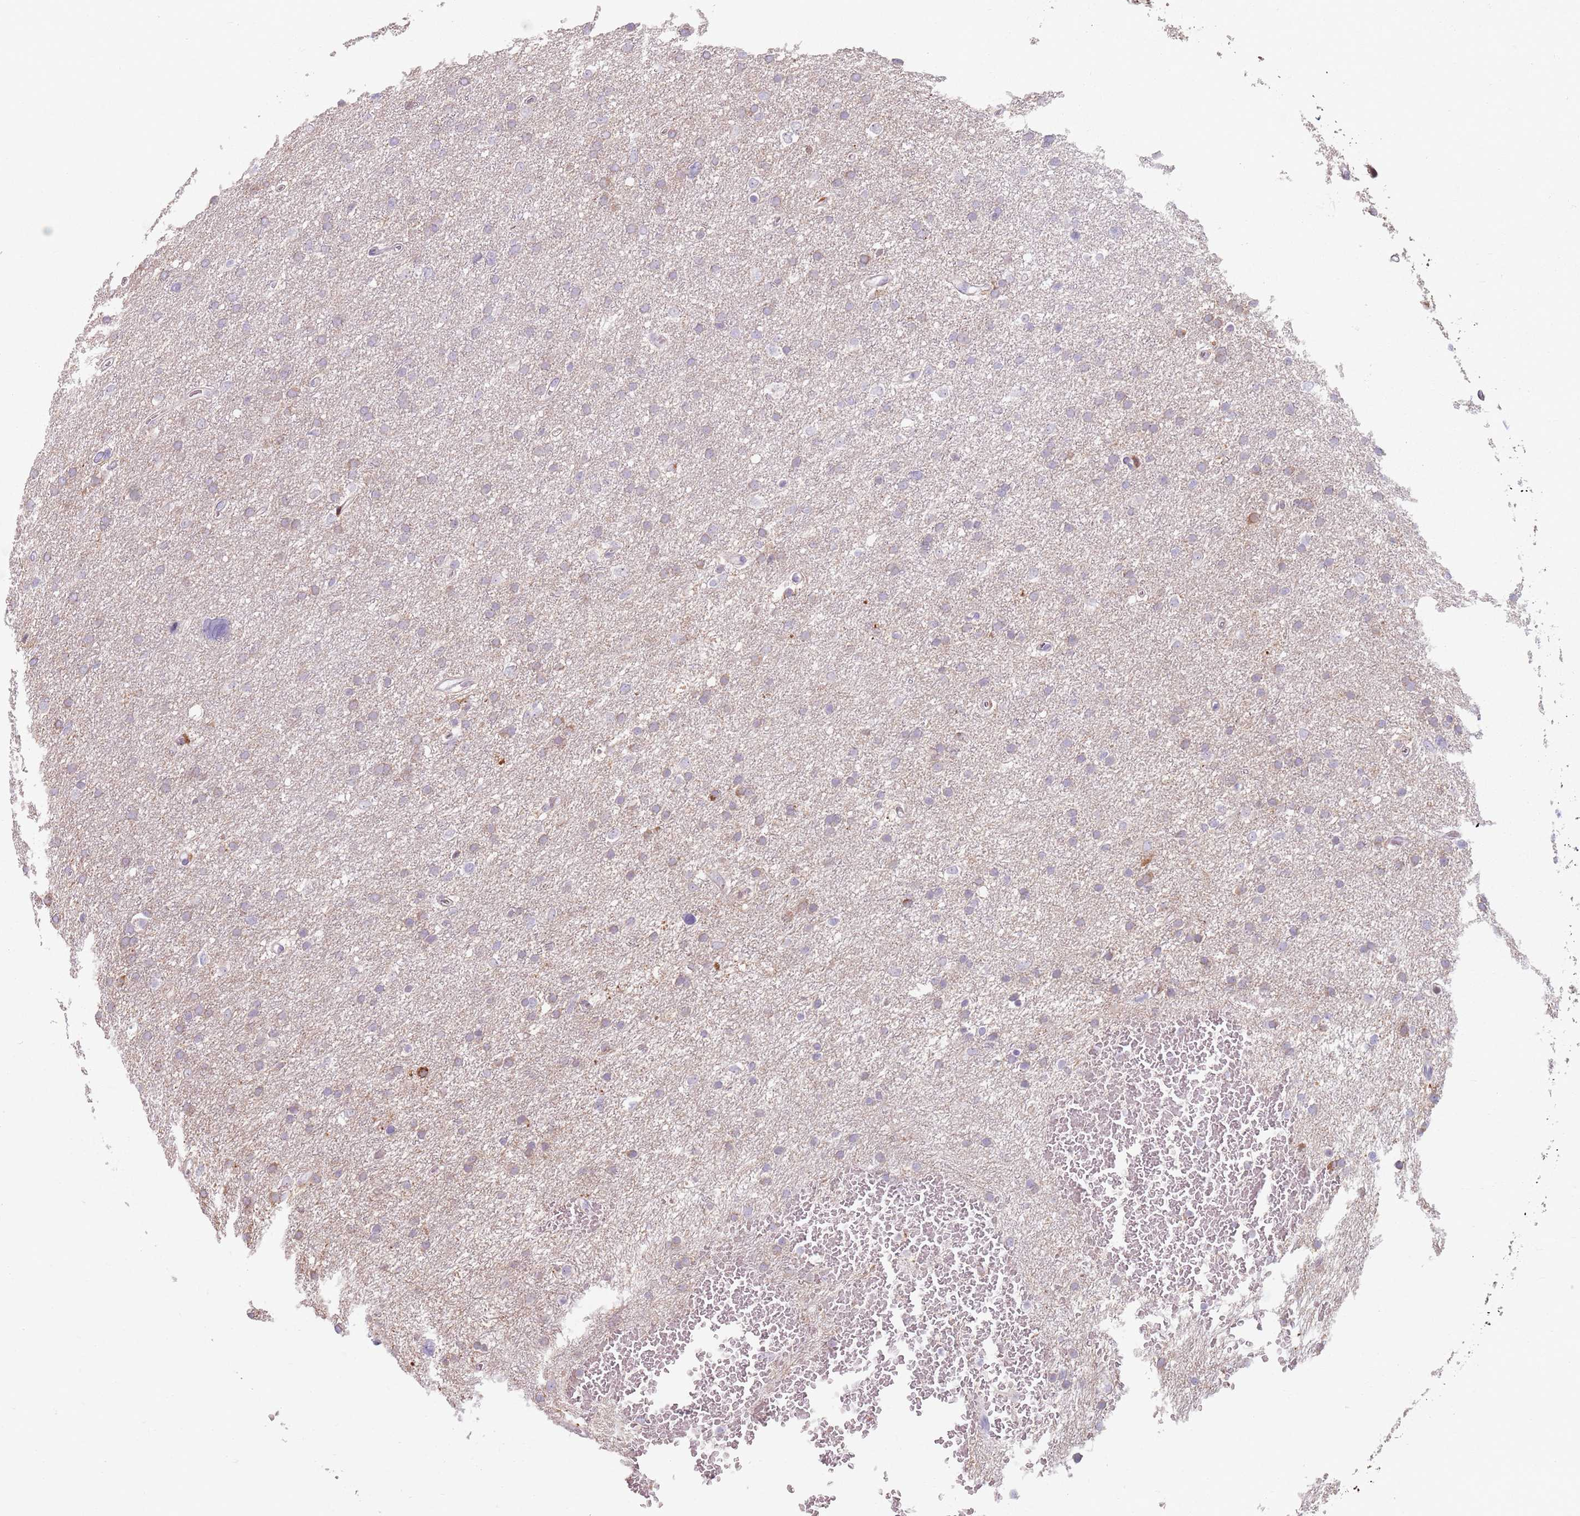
{"staining": {"intensity": "weak", "quantity": "25%-75%", "location": "cytoplasmic/membranous"}, "tissue": "glioma", "cell_type": "Tumor cells", "image_type": "cancer", "snomed": [{"axis": "morphology", "description": "Glioma, malignant, High grade"}, {"axis": "topography", "description": "Cerebral cortex"}], "caption": "The immunohistochemical stain labels weak cytoplasmic/membranous expression in tumor cells of glioma tissue.", "gene": "GDPGP1", "patient": {"sex": "female", "age": 36}}